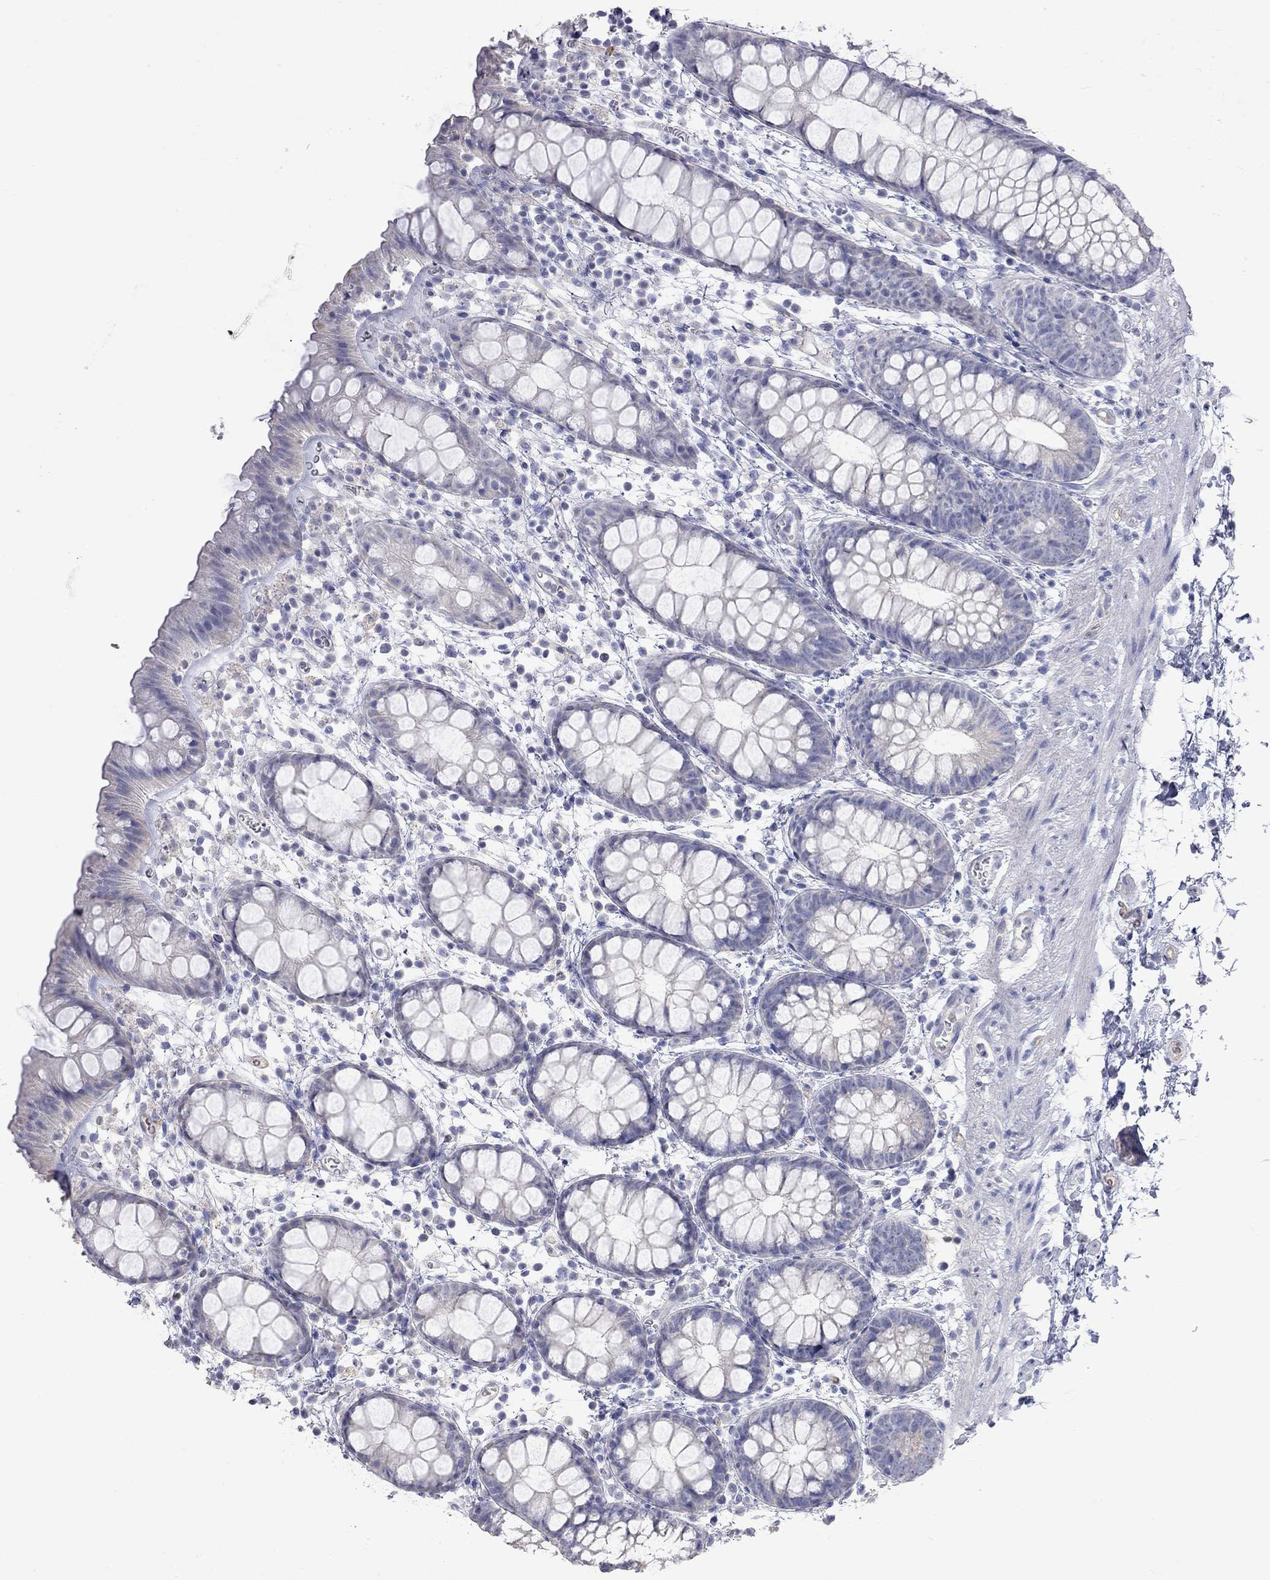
{"staining": {"intensity": "negative", "quantity": "none", "location": "none"}, "tissue": "rectum", "cell_type": "Glandular cells", "image_type": "normal", "snomed": [{"axis": "morphology", "description": "Normal tissue, NOS"}, {"axis": "topography", "description": "Rectum"}], "caption": "Rectum was stained to show a protein in brown. There is no significant expression in glandular cells. The staining is performed using DAB brown chromogen with nuclei counter-stained in using hematoxylin.", "gene": "KCND2", "patient": {"sex": "male", "age": 57}}